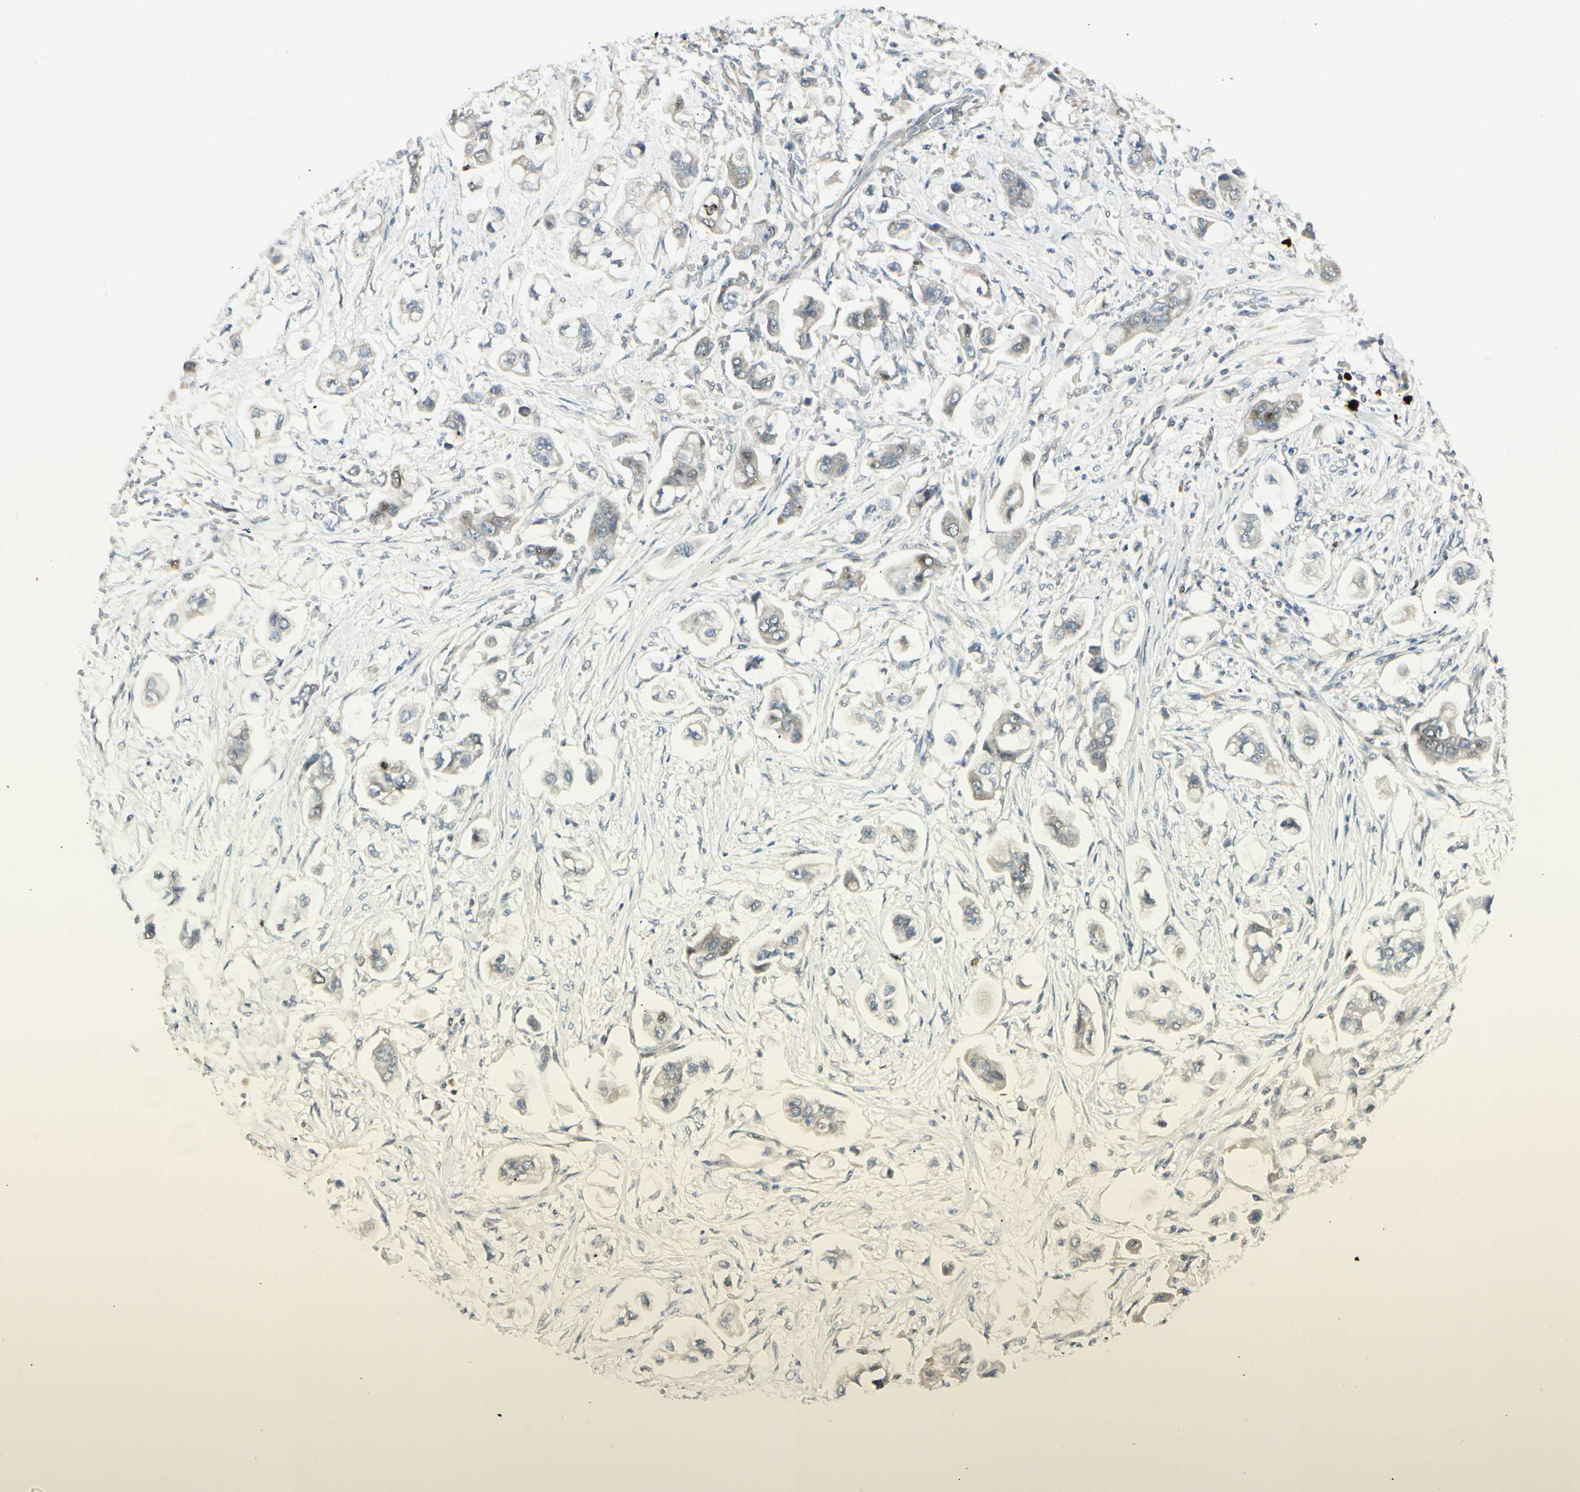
{"staining": {"intensity": "negative", "quantity": "none", "location": "none"}, "tissue": "stomach cancer", "cell_type": "Tumor cells", "image_type": "cancer", "snomed": [{"axis": "morphology", "description": "Adenocarcinoma, NOS"}, {"axis": "topography", "description": "Stomach"}], "caption": "IHC of stomach cancer exhibits no staining in tumor cells.", "gene": "PITX1", "patient": {"sex": "male", "age": 62}}